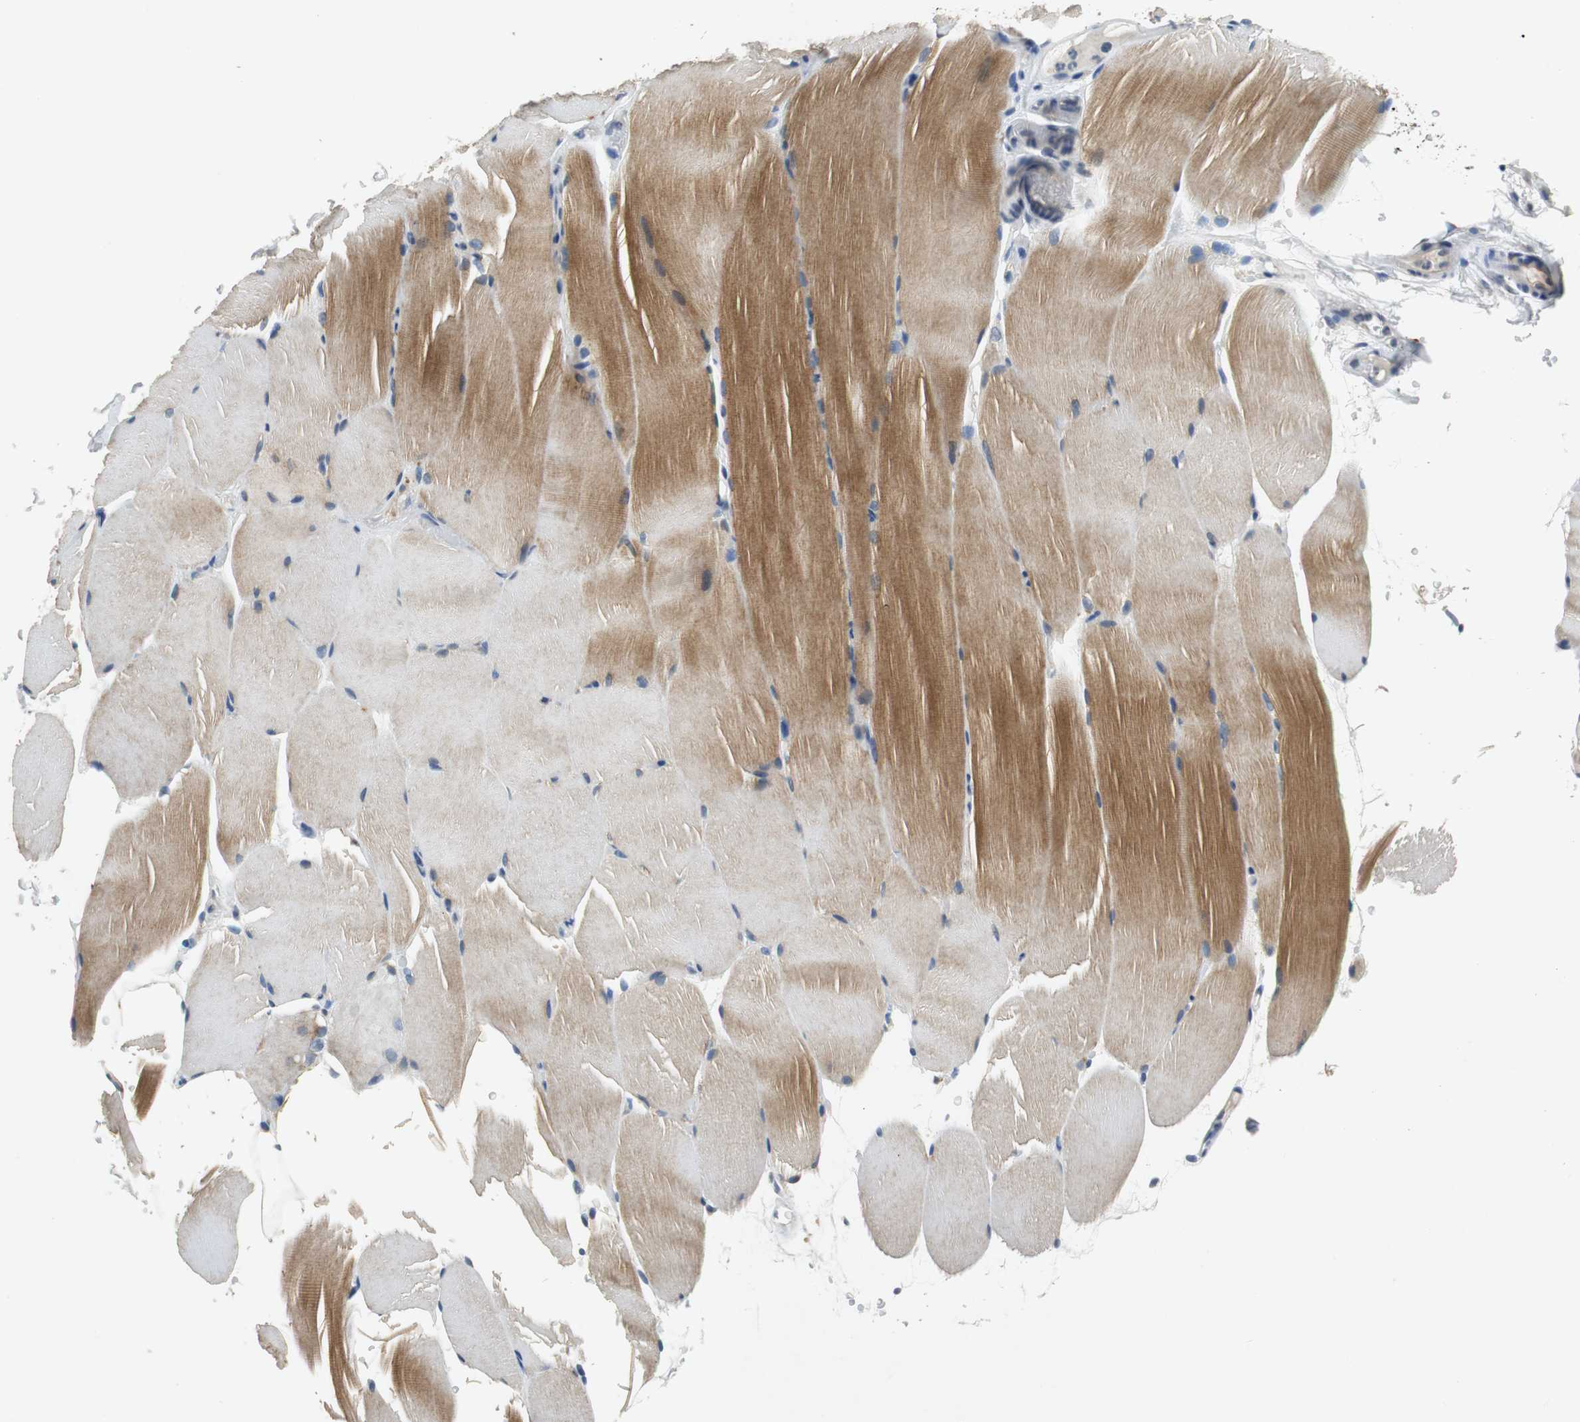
{"staining": {"intensity": "moderate", "quantity": "25%-75%", "location": "cytoplasmic/membranous"}, "tissue": "skeletal muscle", "cell_type": "Myocytes", "image_type": "normal", "snomed": [{"axis": "morphology", "description": "Normal tissue, NOS"}, {"axis": "topography", "description": "Skeletal muscle"}, {"axis": "topography", "description": "Parathyroid gland"}], "caption": "IHC (DAB) staining of normal skeletal muscle demonstrates moderate cytoplasmic/membranous protein staining in about 25%-75% of myocytes.", "gene": "GLCCI1", "patient": {"sex": "female", "age": 37}}